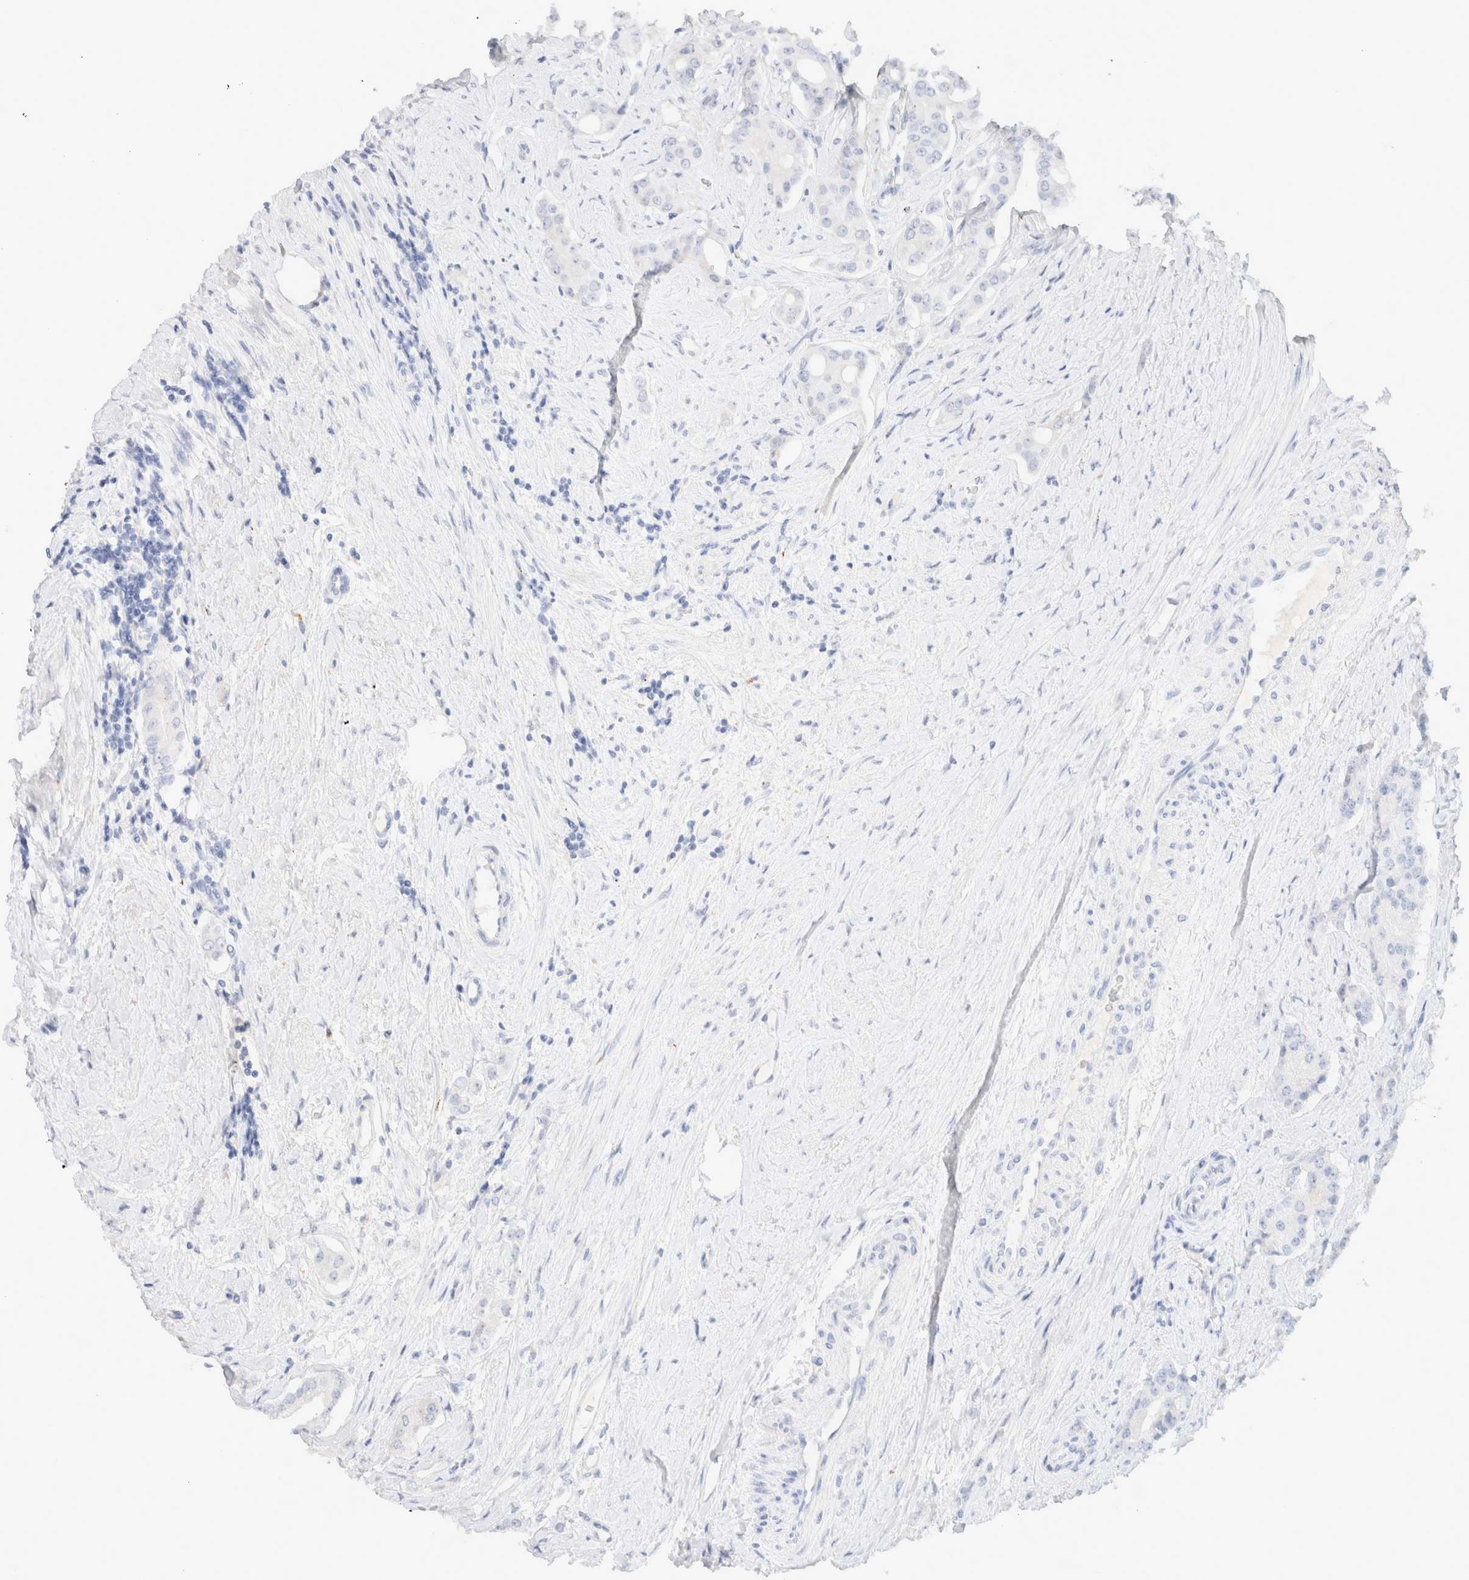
{"staining": {"intensity": "negative", "quantity": "none", "location": "none"}, "tissue": "prostate cancer", "cell_type": "Tumor cells", "image_type": "cancer", "snomed": [{"axis": "morphology", "description": "Adenocarcinoma, High grade"}, {"axis": "topography", "description": "Prostate"}], "caption": "Prostate high-grade adenocarcinoma stained for a protein using IHC exhibits no positivity tumor cells.", "gene": "CPQ", "patient": {"sex": "male", "age": 71}}